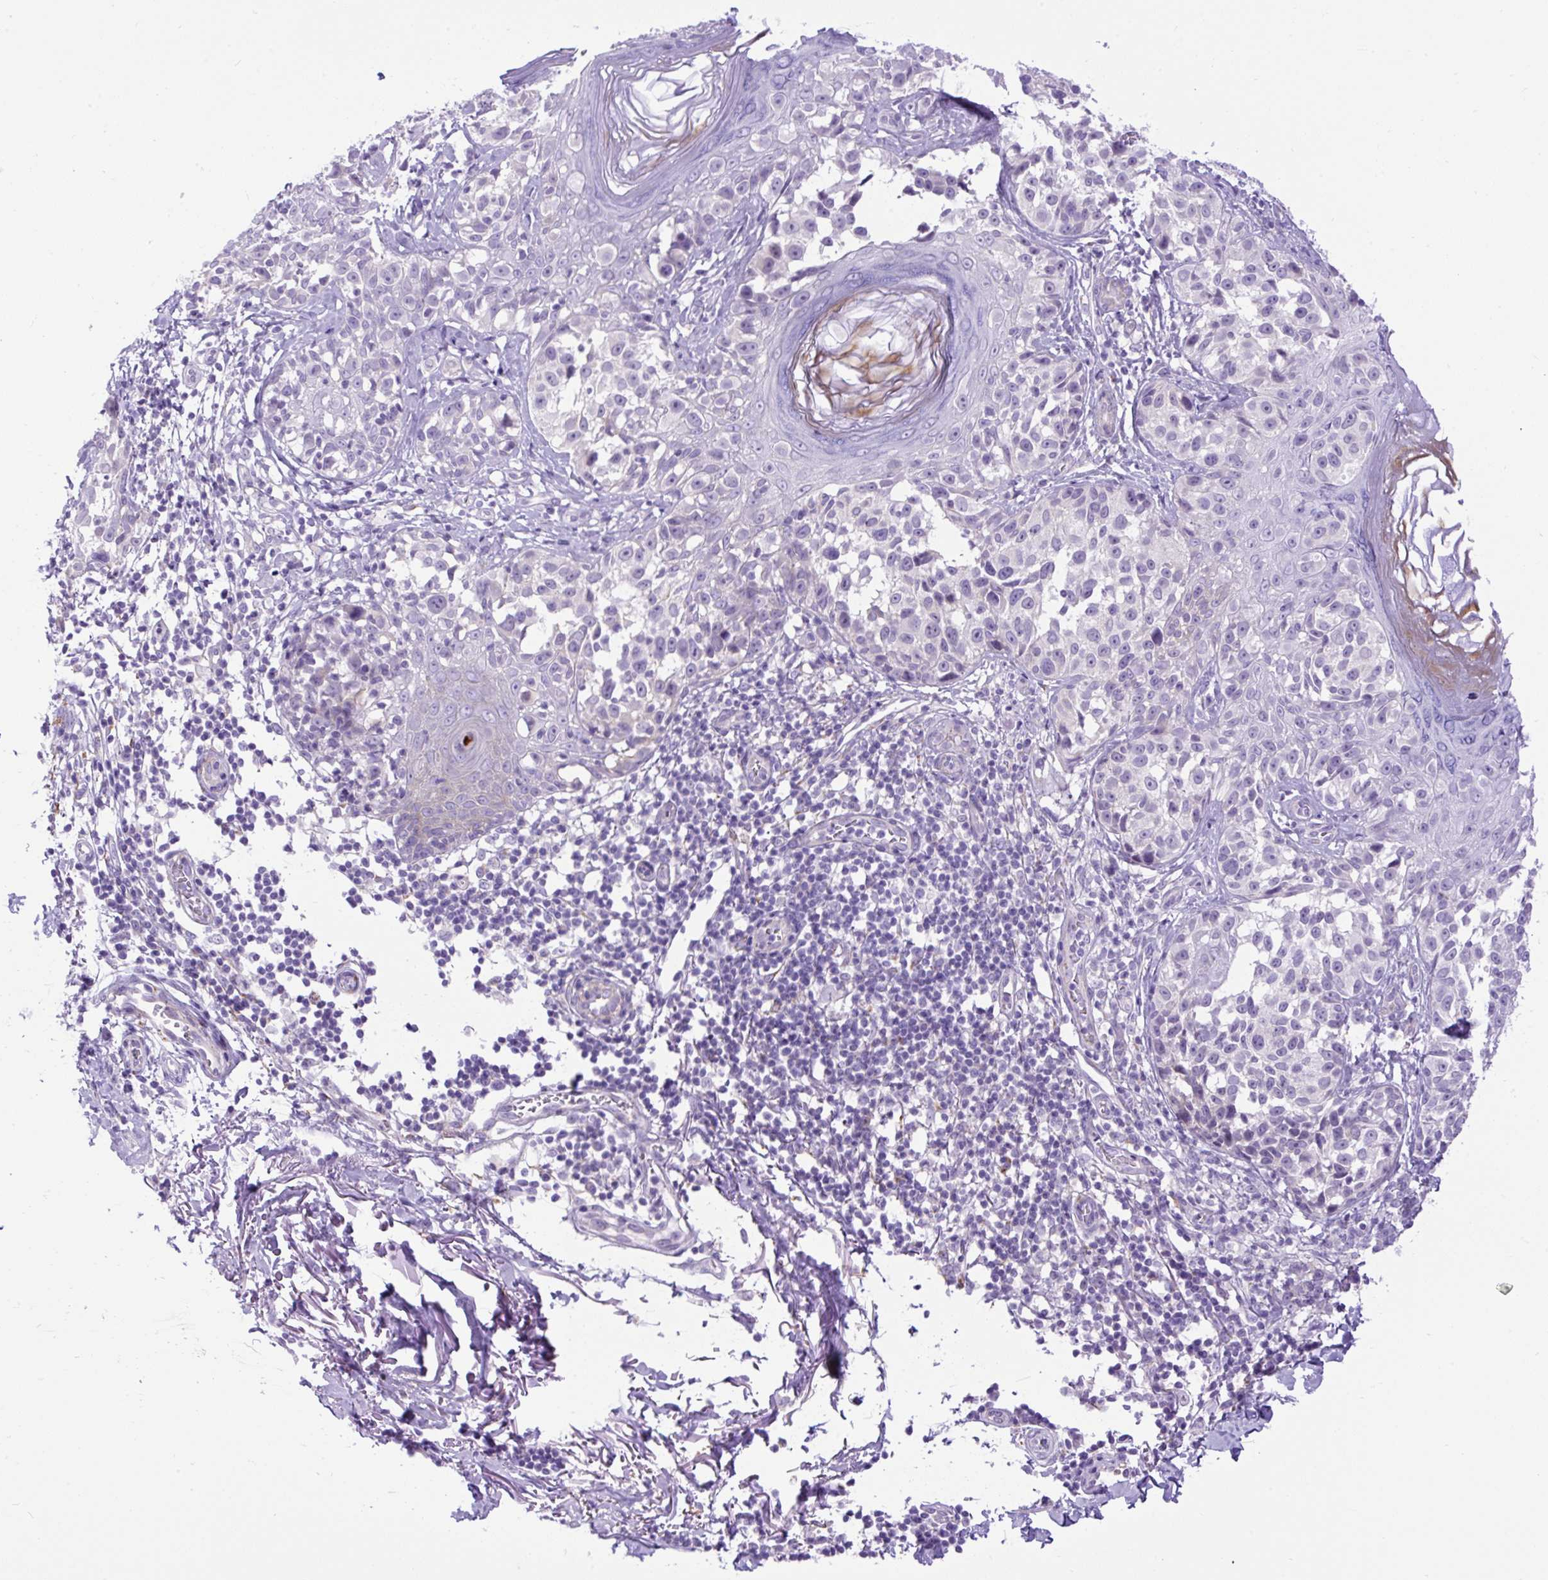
{"staining": {"intensity": "negative", "quantity": "none", "location": "none"}, "tissue": "melanoma", "cell_type": "Tumor cells", "image_type": "cancer", "snomed": [{"axis": "morphology", "description": "Malignant melanoma, NOS"}, {"axis": "topography", "description": "Skin"}], "caption": "Immunohistochemistry (IHC) of human melanoma displays no positivity in tumor cells.", "gene": "ZNF256", "patient": {"sex": "male", "age": 73}}